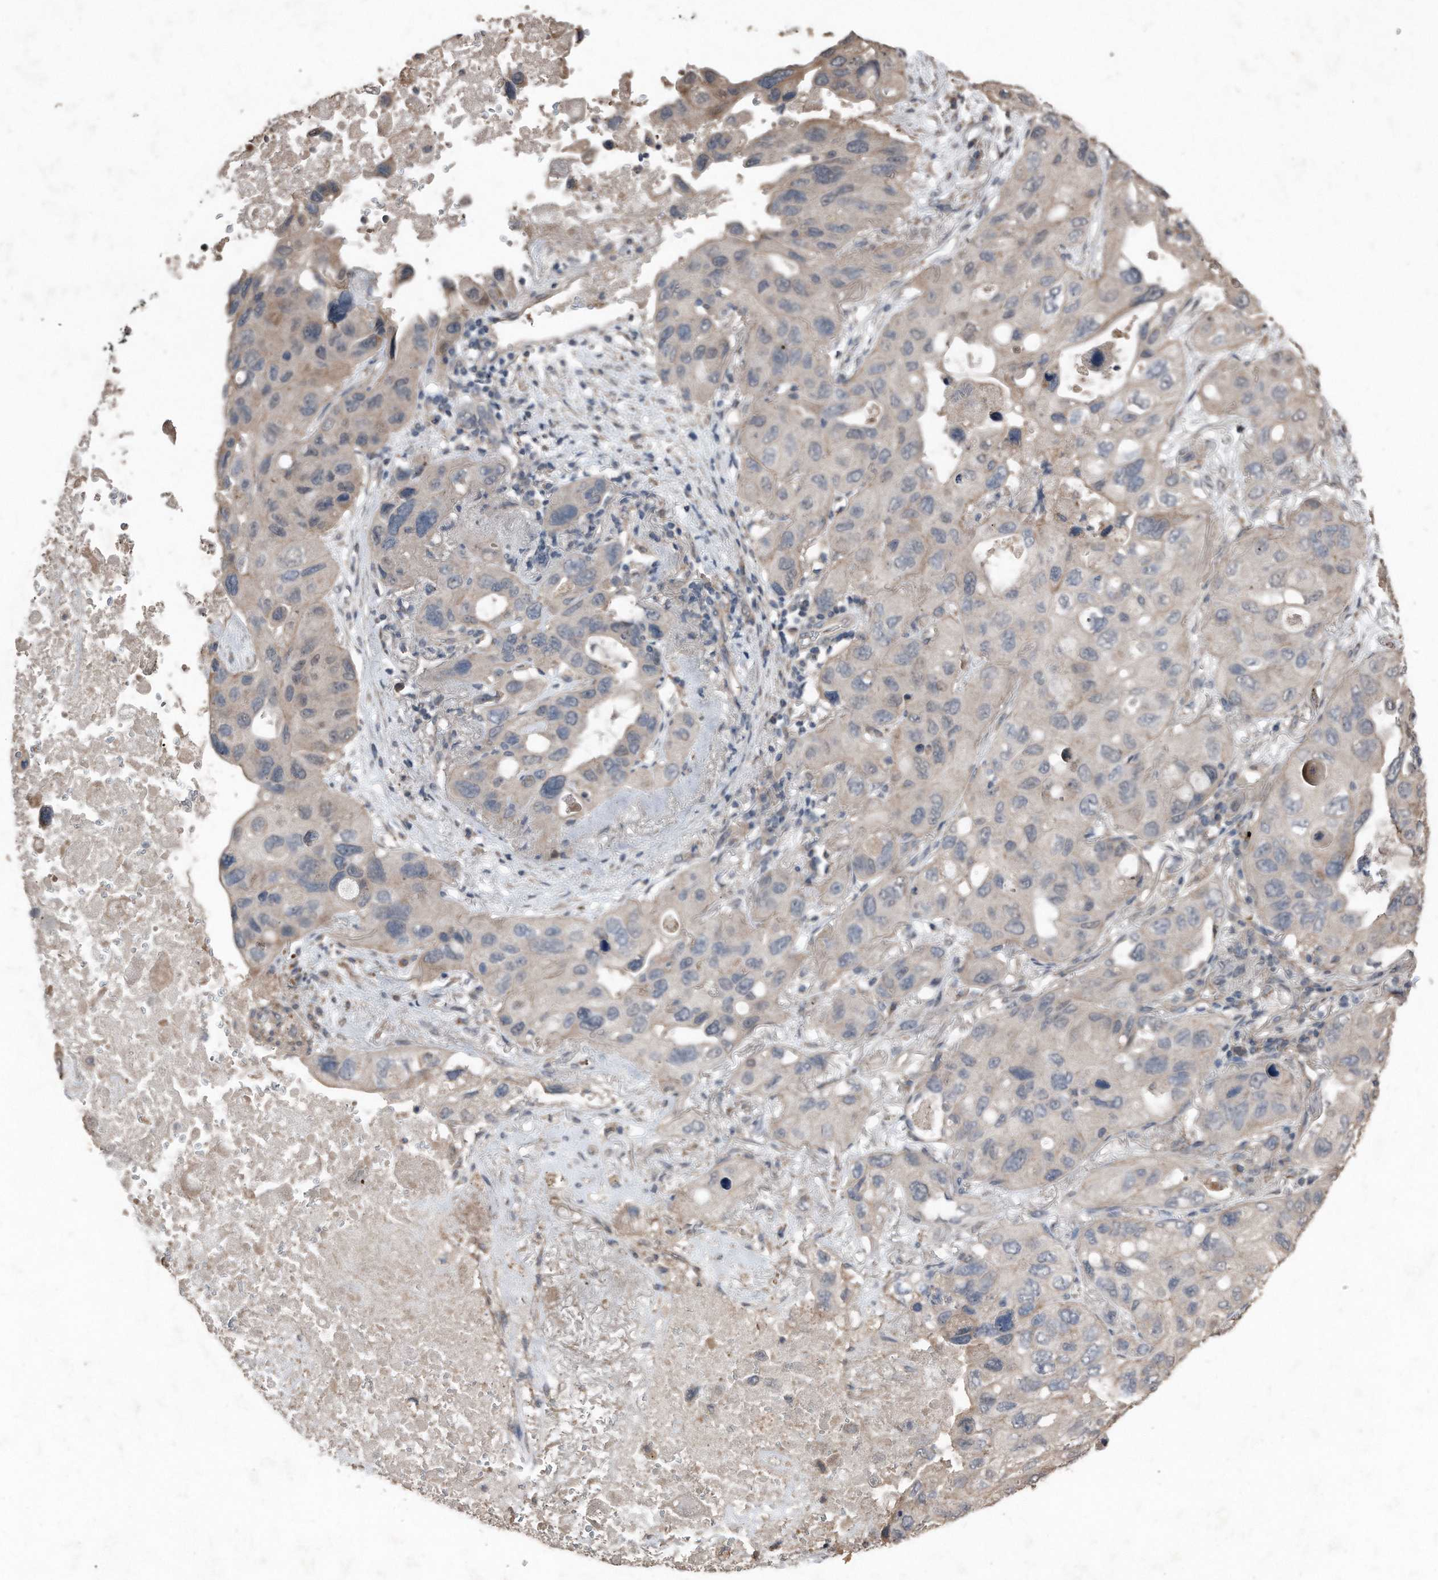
{"staining": {"intensity": "negative", "quantity": "none", "location": "none"}, "tissue": "lung cancer", "cell_type": "Tumor cells", "image_type": "cancer", "snomed": [{"axis": "morphology", "description": "Squamous cell carcinoma, NOS"}, {"axis": "topography", "description": "Lung"}], "caption": "Immunohistochemistry of squamous cell carcinoma (lung) demonstrates no positivity in tumor cells. (Stains: DAB (3,3'-diaminobenzidine) immunohistochemistry (IHC) with hematoxylin counter stain, Microscopy: brightfield microscopy at high magnification).", "gene": "ANKRD10", "patient": {"sex": "female", "age": 73}}